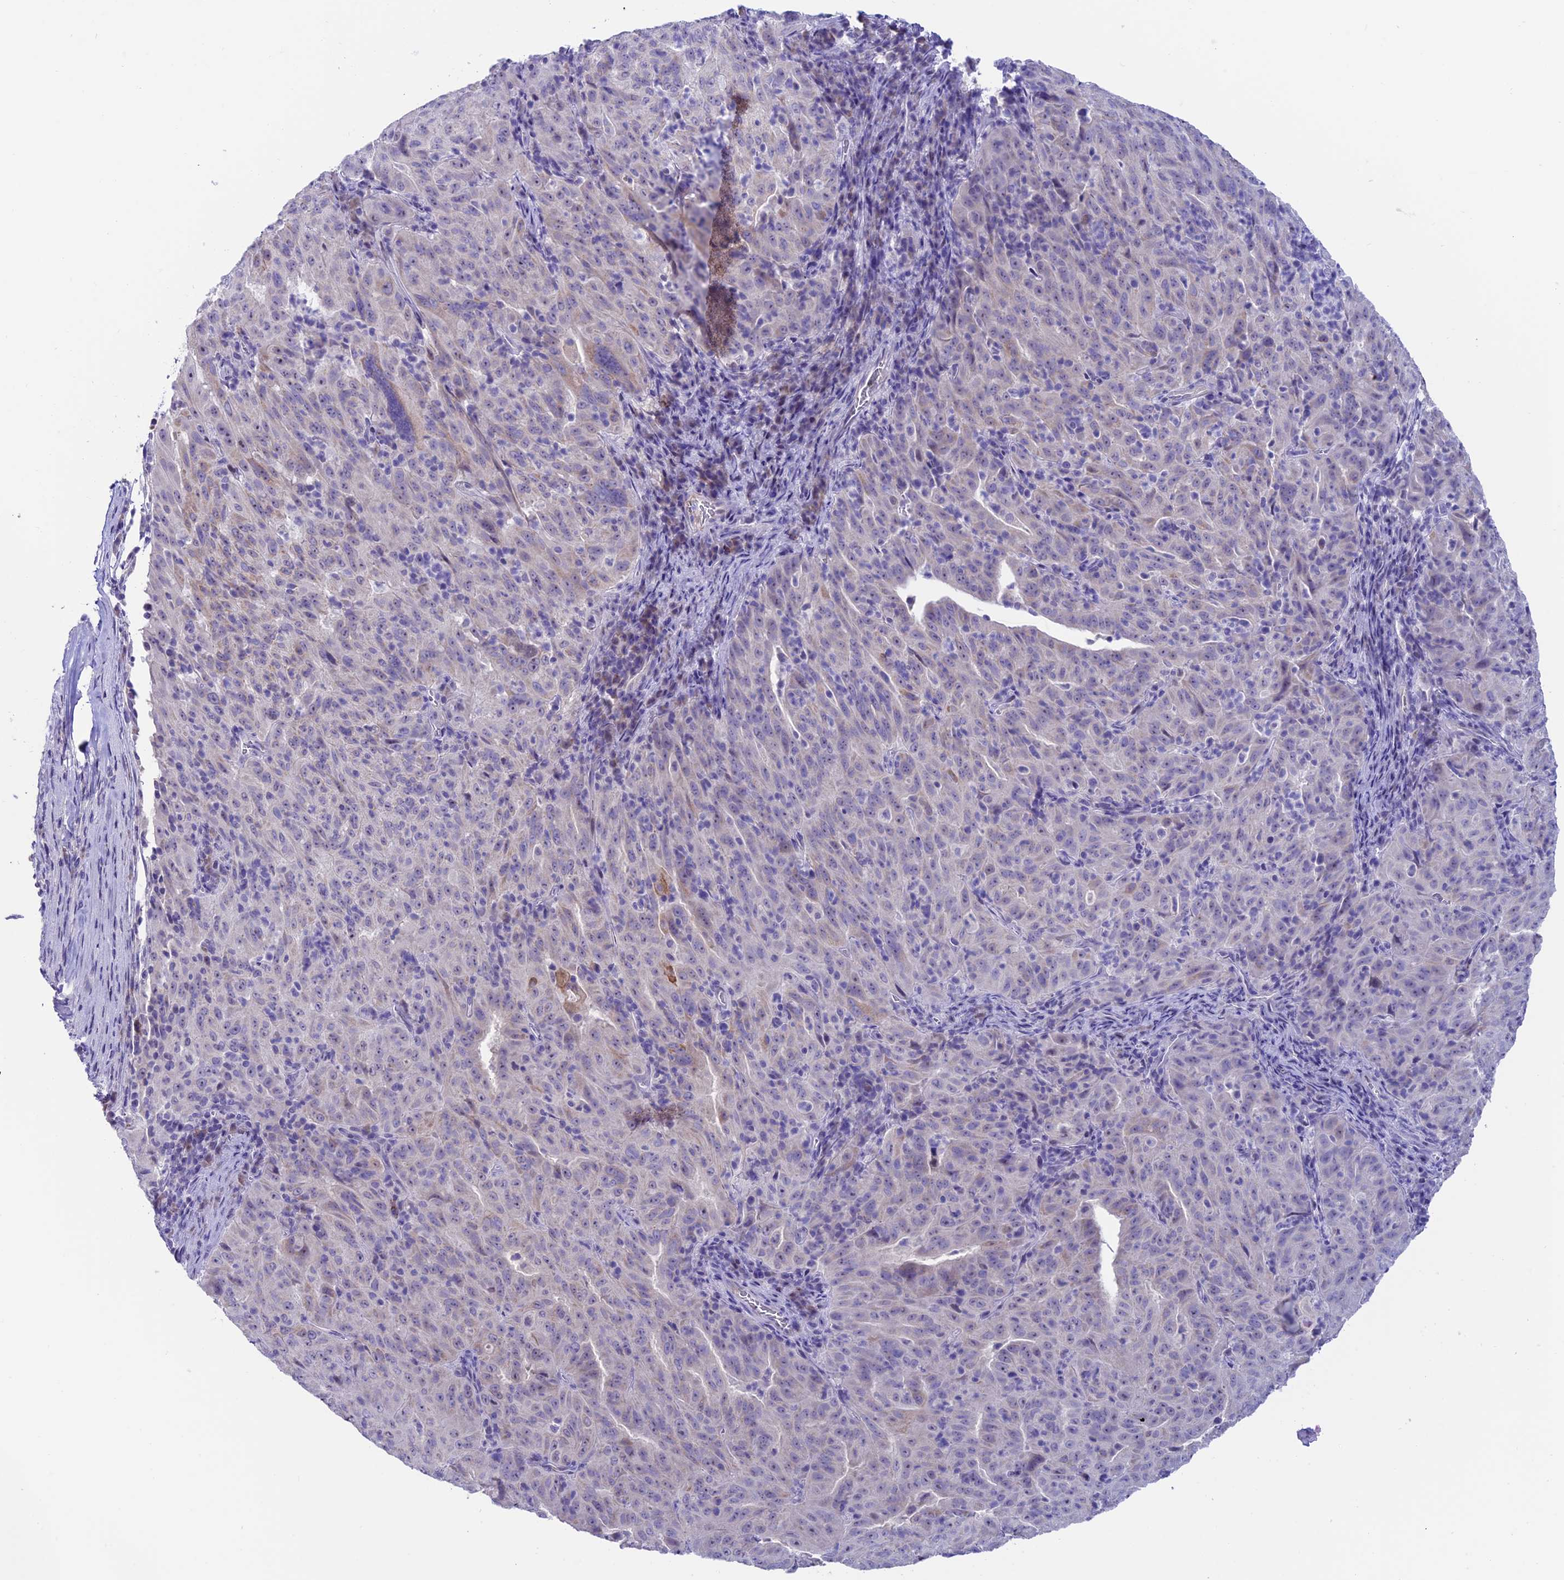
{"staining": {"intensity": "weak", "quantity": "<25%", "location": "cytoplasmic/membranous"}, "tissue": "pancreatic cancer", "cell_type": "Tumor cells", "image_type": "cancer", "snomed": [{"axis": "morphology", "description": "Adenocarcinoma, NOS"}, {"axis": "topography", "description": "Pancreas"}], "caption": "This is an IHC micrograph of human adenocarcinoma (pancreatic). There is no positivity in tumor cells.", "gene": "SLC10A1", "patient": {"sex": "male", "age": 63}}